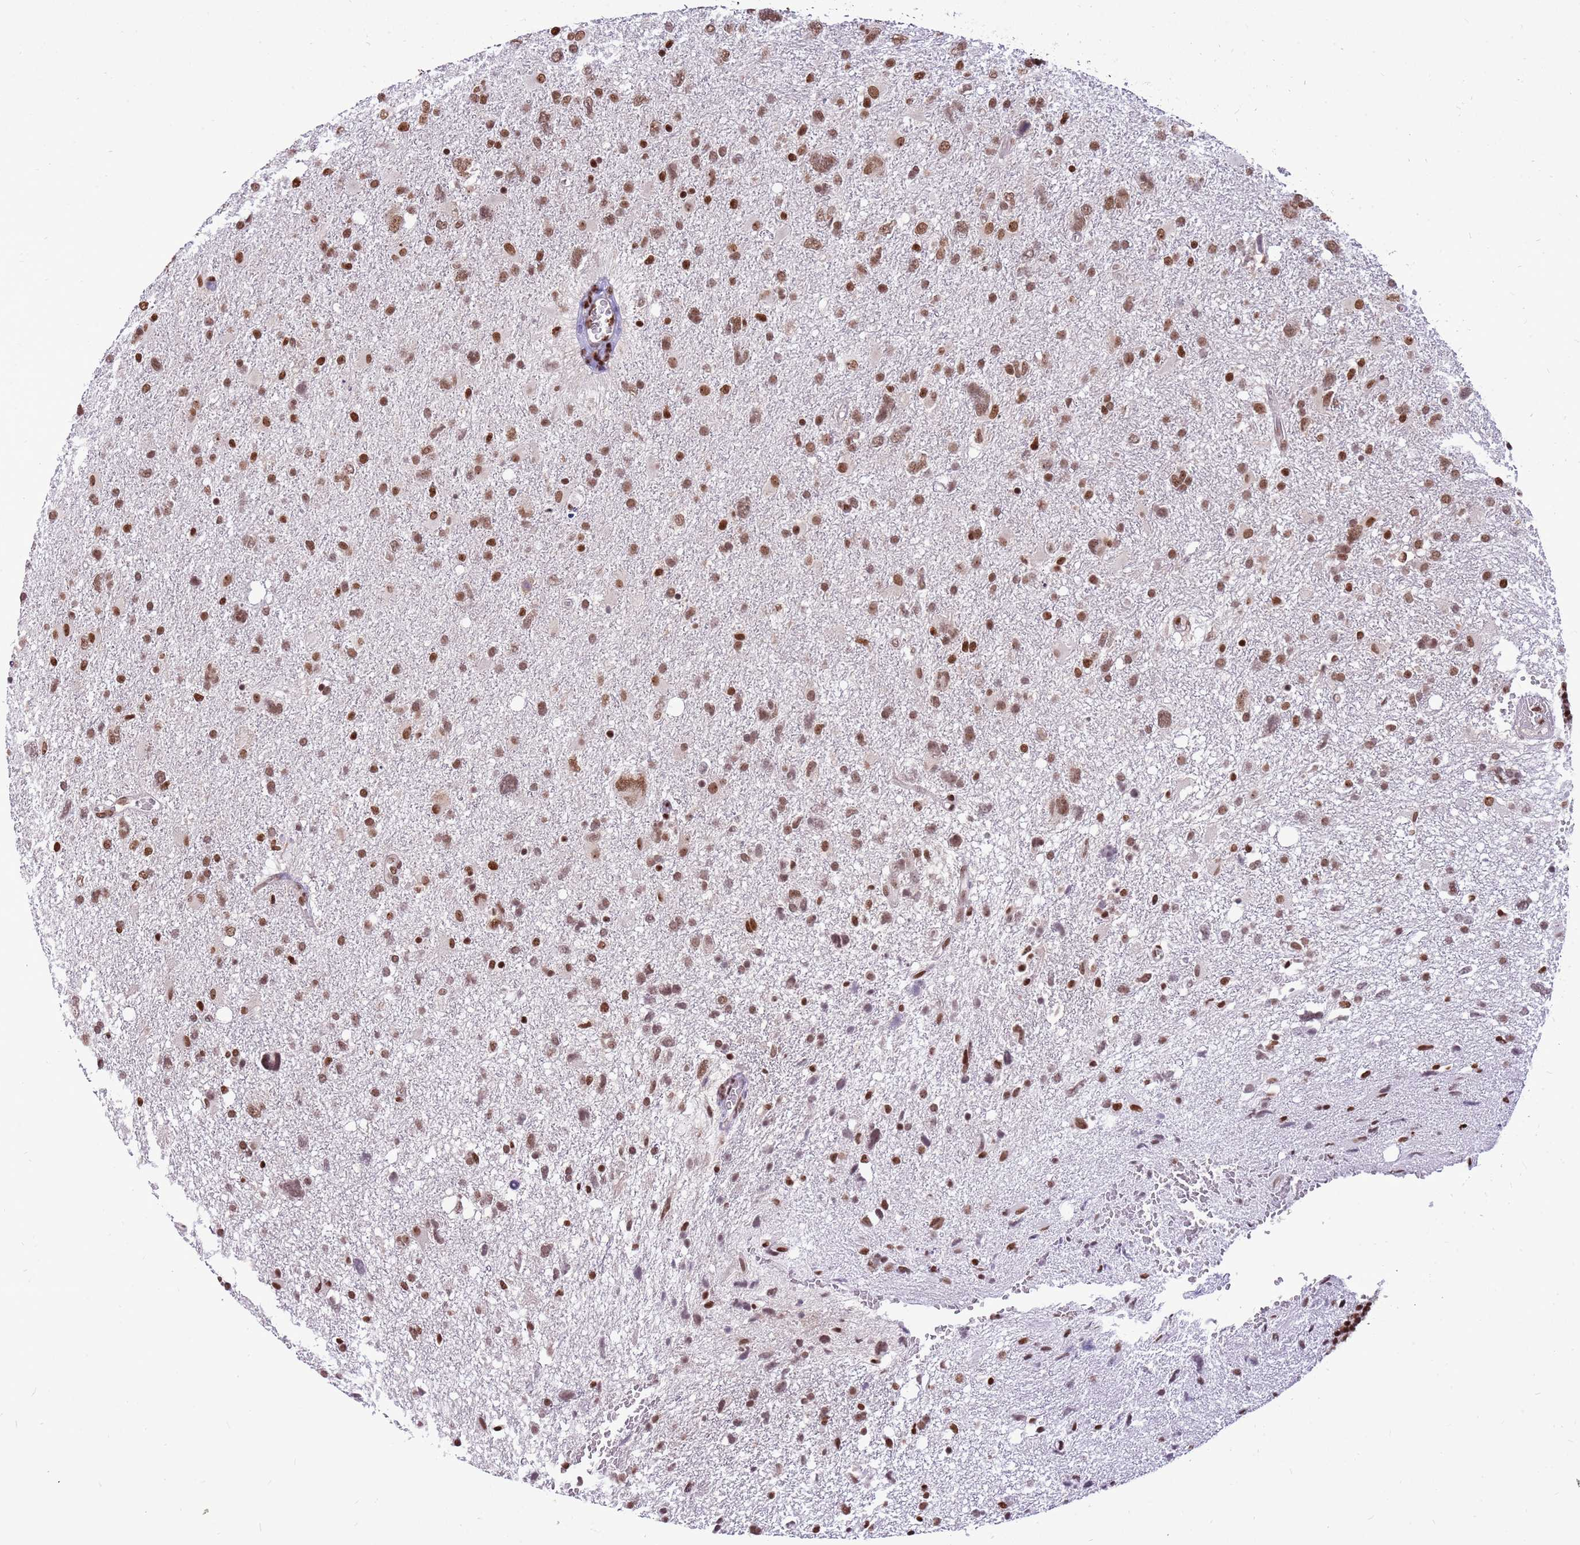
{"staining": {"intensity": "moderate", "quantity": ">75%", "location": "nuclear"}, "tissue": "glioma", "cell_type": "Tumor cells", "image_type": "cancer", "snomed": [{"axis": "morphology", "description": "Glioma, malignant, High grade"}, {"axis": "topography", "description": "Brain"}], "caption": "DAB immunohistochemical staining of human glioma reveals moderate nuclear protein expression in about >75% of tumor cells. The staining was performed using DAB (3,3'-diaminobenzidine), with brown indicating positive protein expression. Nuclei are stained blue with hematoxylin.", "gene": "WASHC4", "patient": {"sex": "male", "age": 61}}